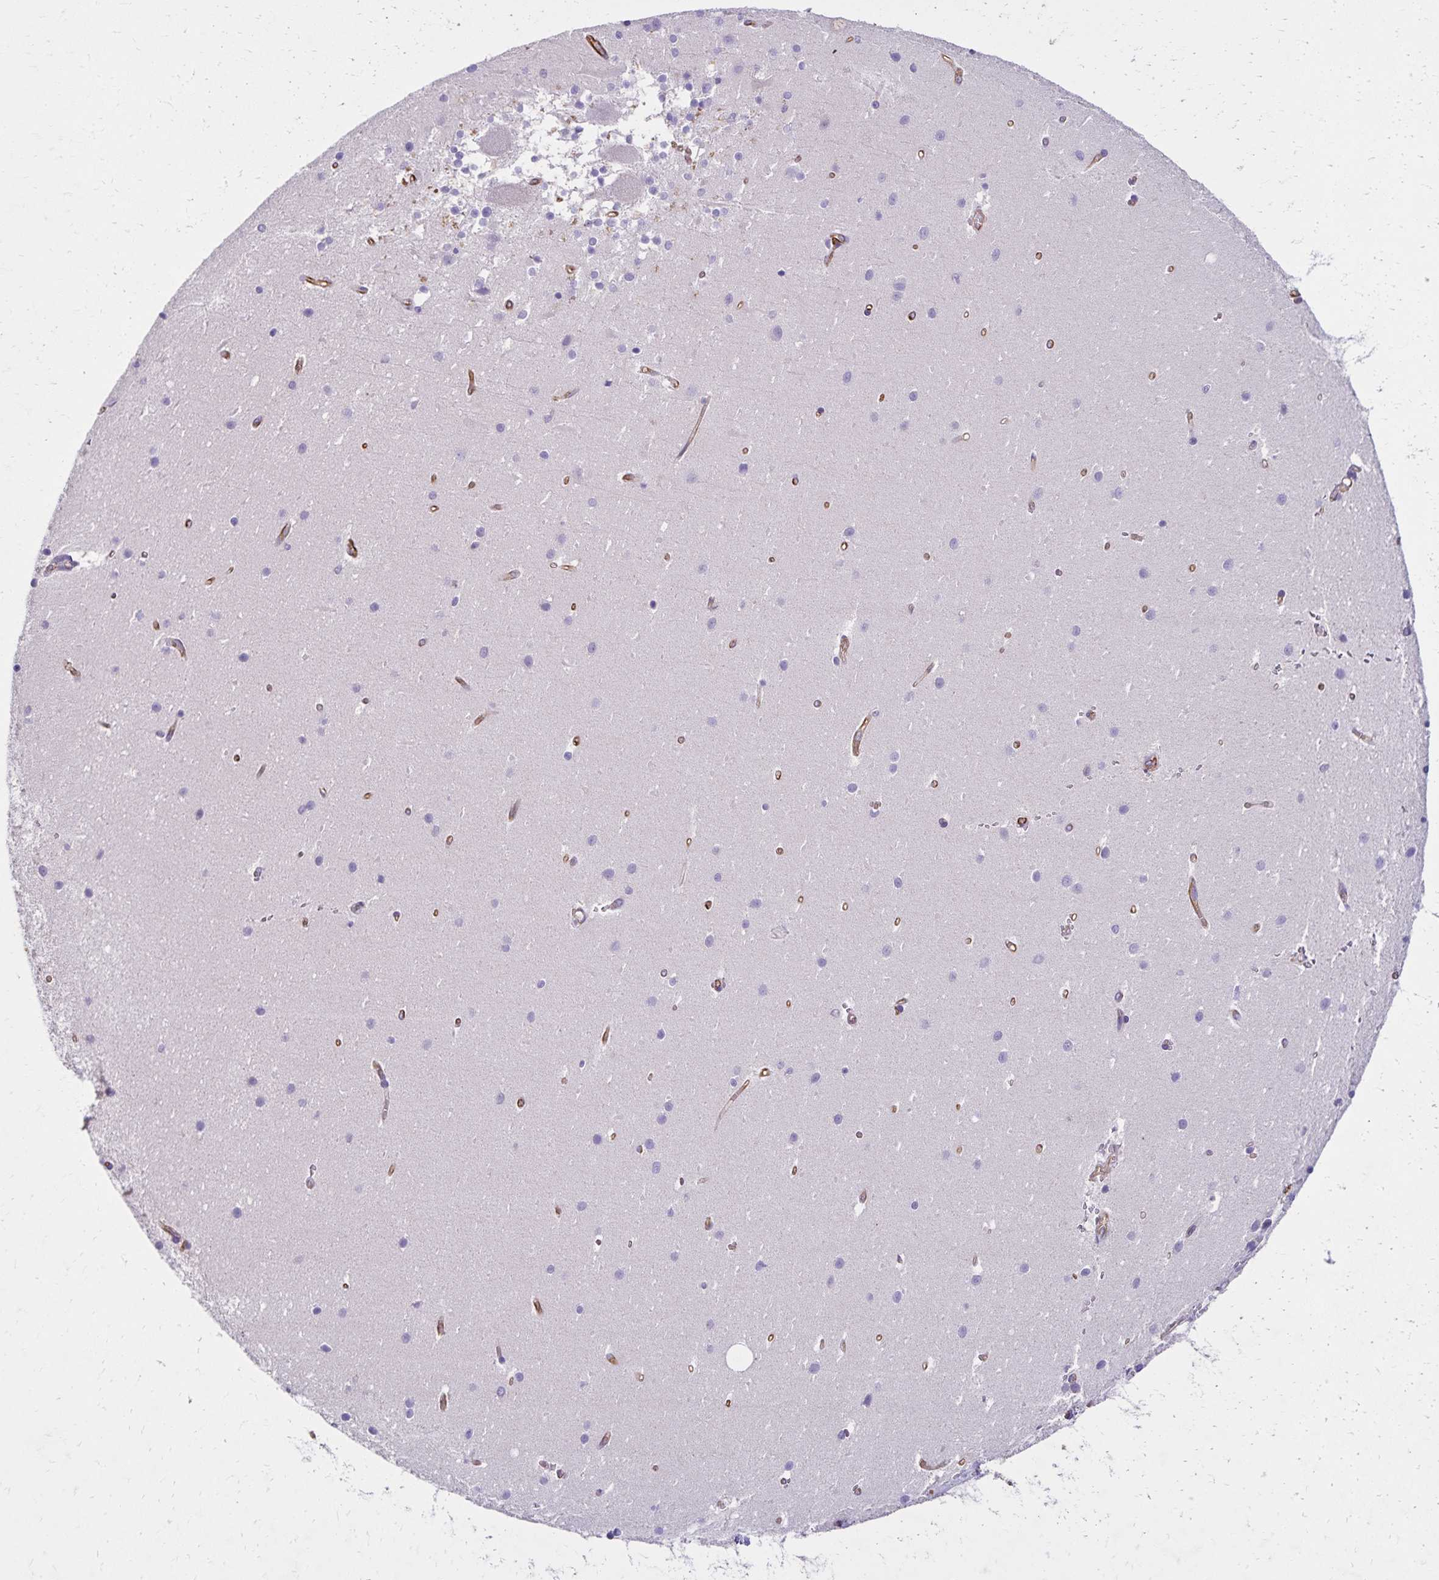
{"staining": {"intensity": "negative", "quantity": "none", "location": "none"}, "tissue": "cerebellum", "cell_type": "Cells in granular layer", "image_type": "normal", "snomed": [{"axis": "morphology", "description": "Normal tissue, NOS"}, {"axis": "topography", "description": "Cerebellum"}], "caption": "Immunohistochemistry of benign cerebellum exhibits no staining in cells in granular layer. (Immunohistochemistry (ihc), brightfield microscopy, high magnification).", "gene": "TRPV6", "patient": {"sex": "male", "age": 54}}